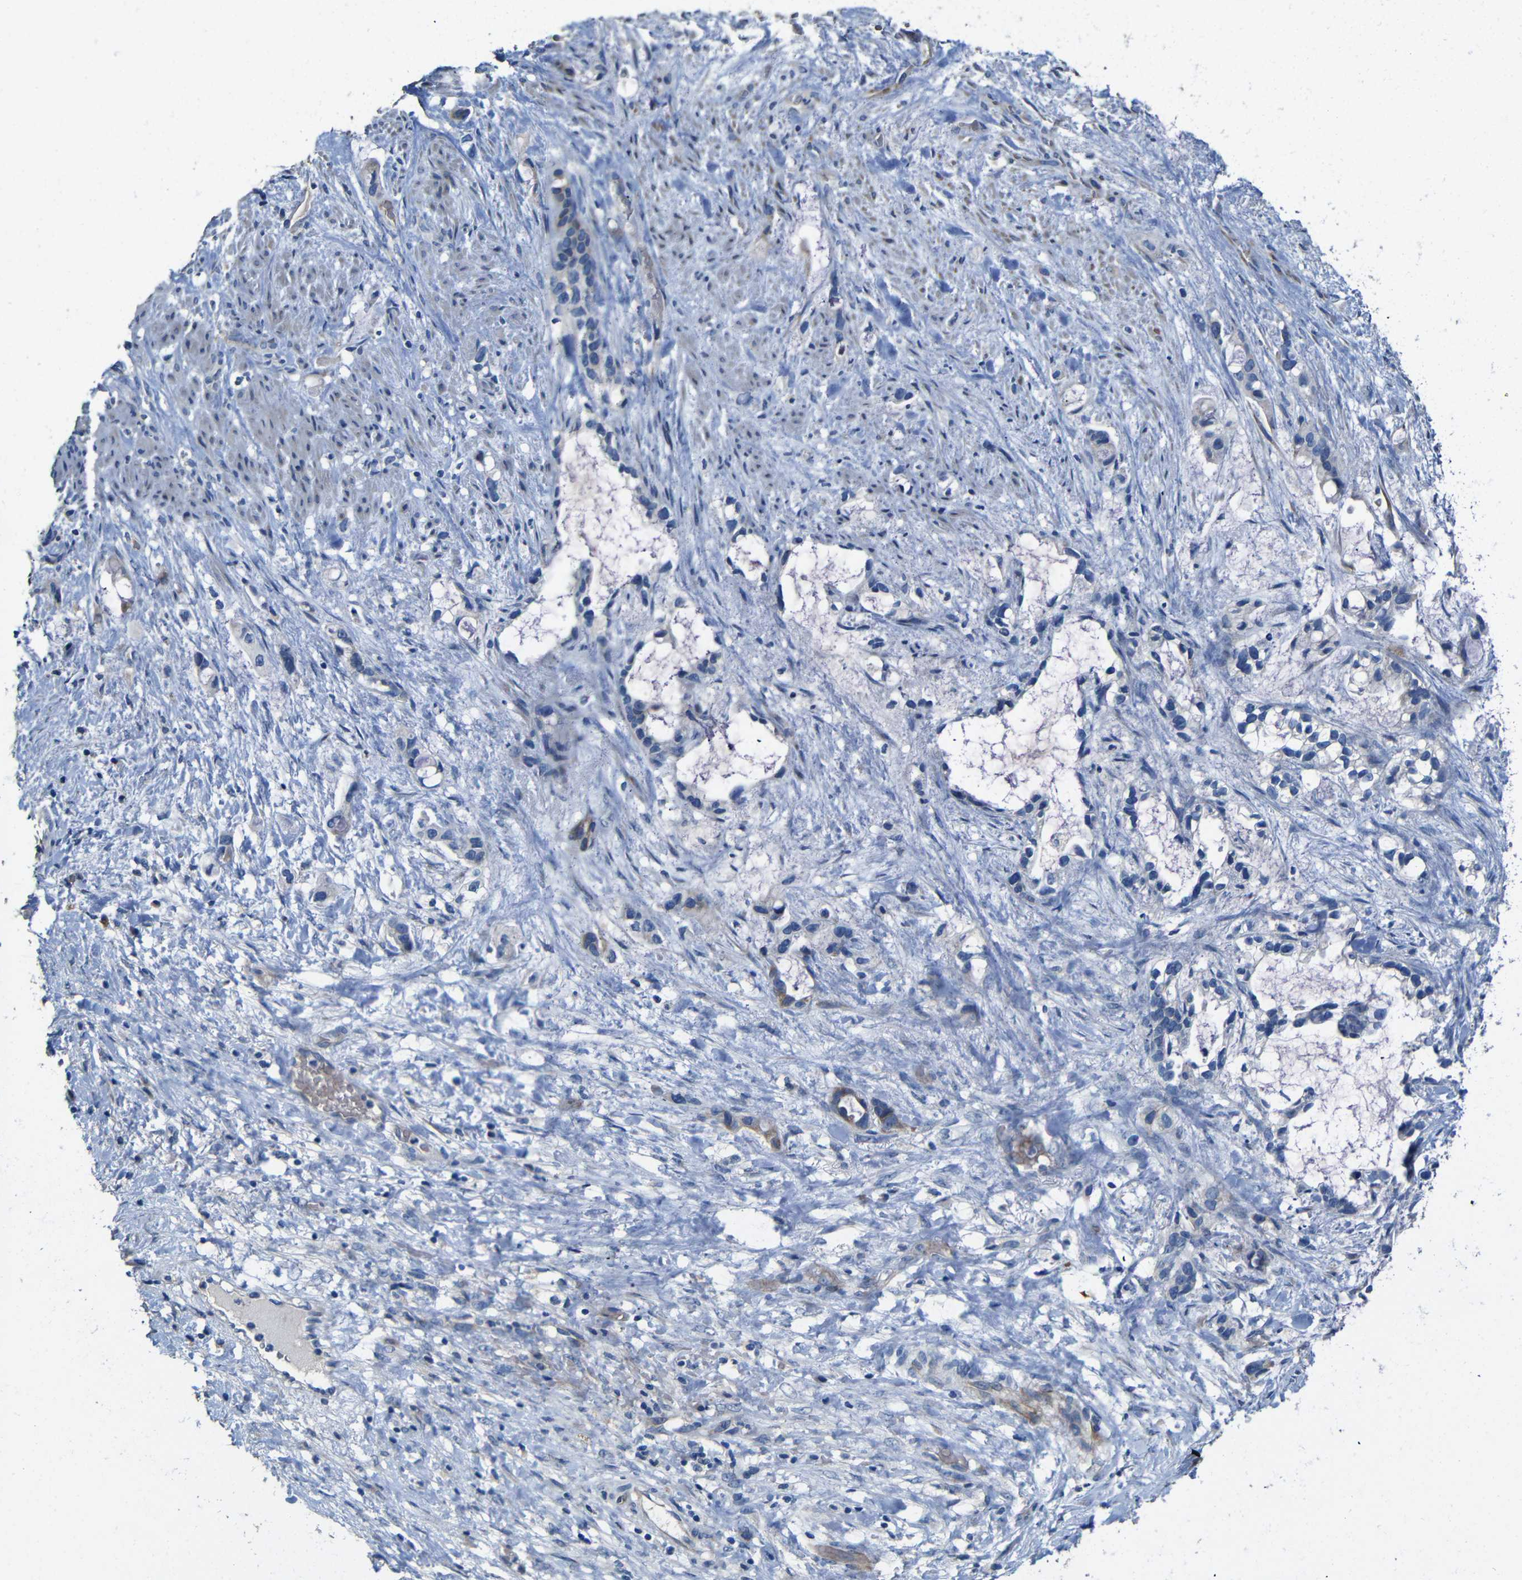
{"staining": {"intensity": "weak", "quantity": "25%-75%", "location": "cytoplasmic/membranous"}, "tissue": "liver cancer", "cell_type": "Tumor cells", "image_type": "cancer", "snomed": [{"axis": "morphology", "description": "Cholangiocarcinoma"}, {"axis": "topography", "description": "Liver"}], "caption": "Immunohistochemical staining of human cholangiocarcinoma (liver) shows low levels of weak cytoplasmic/membranous protein staining in approximately 25%-75% of tumor cells.", "gene": "ACKR2", "patient": {"sex": "female", "age": 65}}